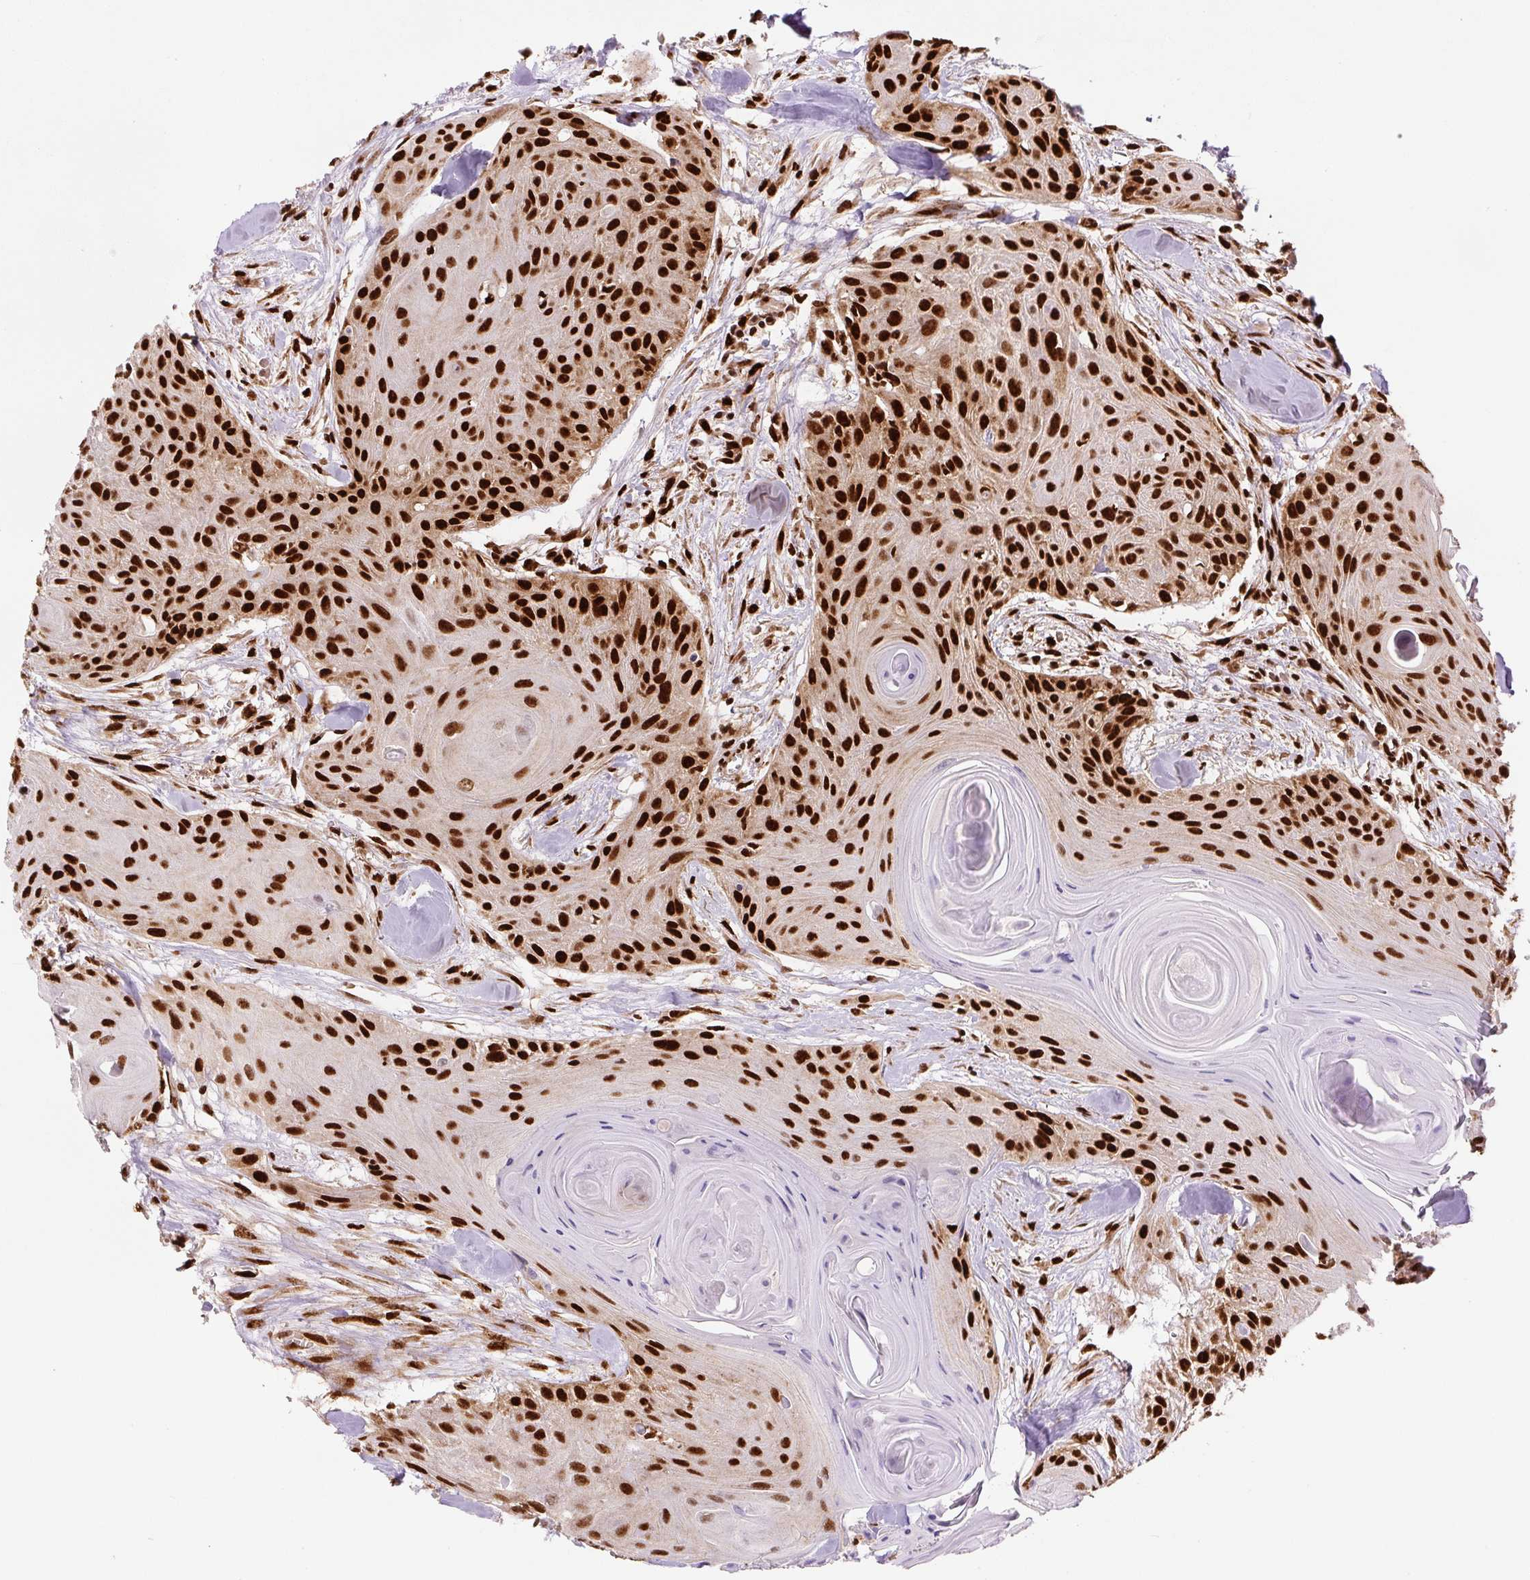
{"staining": {"intensity": "strong", "quantity": ">75%", "location": "nuclear"}, "tissue": "head and neck cancer", "cell_type": "Tumor cells", "image_type": "cancer", "snomed": [{"axis": "morphology", "description": "Squamous cell carcinoma, NOS"}, {"axis": "topography", "description": "Lymph node"}, {"axis": "topography", "description": "Salivary gland"}, {"axis": "topography", "description": "Head-Neck"}], "caption": "Immunohistochemistry (DAB (3,3'-diaminobenzidine)) staining of human head and neck squamous cell carcinoma displays strong nuclear protein expression in approximately >75% of tumor cells.", "gene": "FUS", "patient": {"sex": "female", "age": 74}}